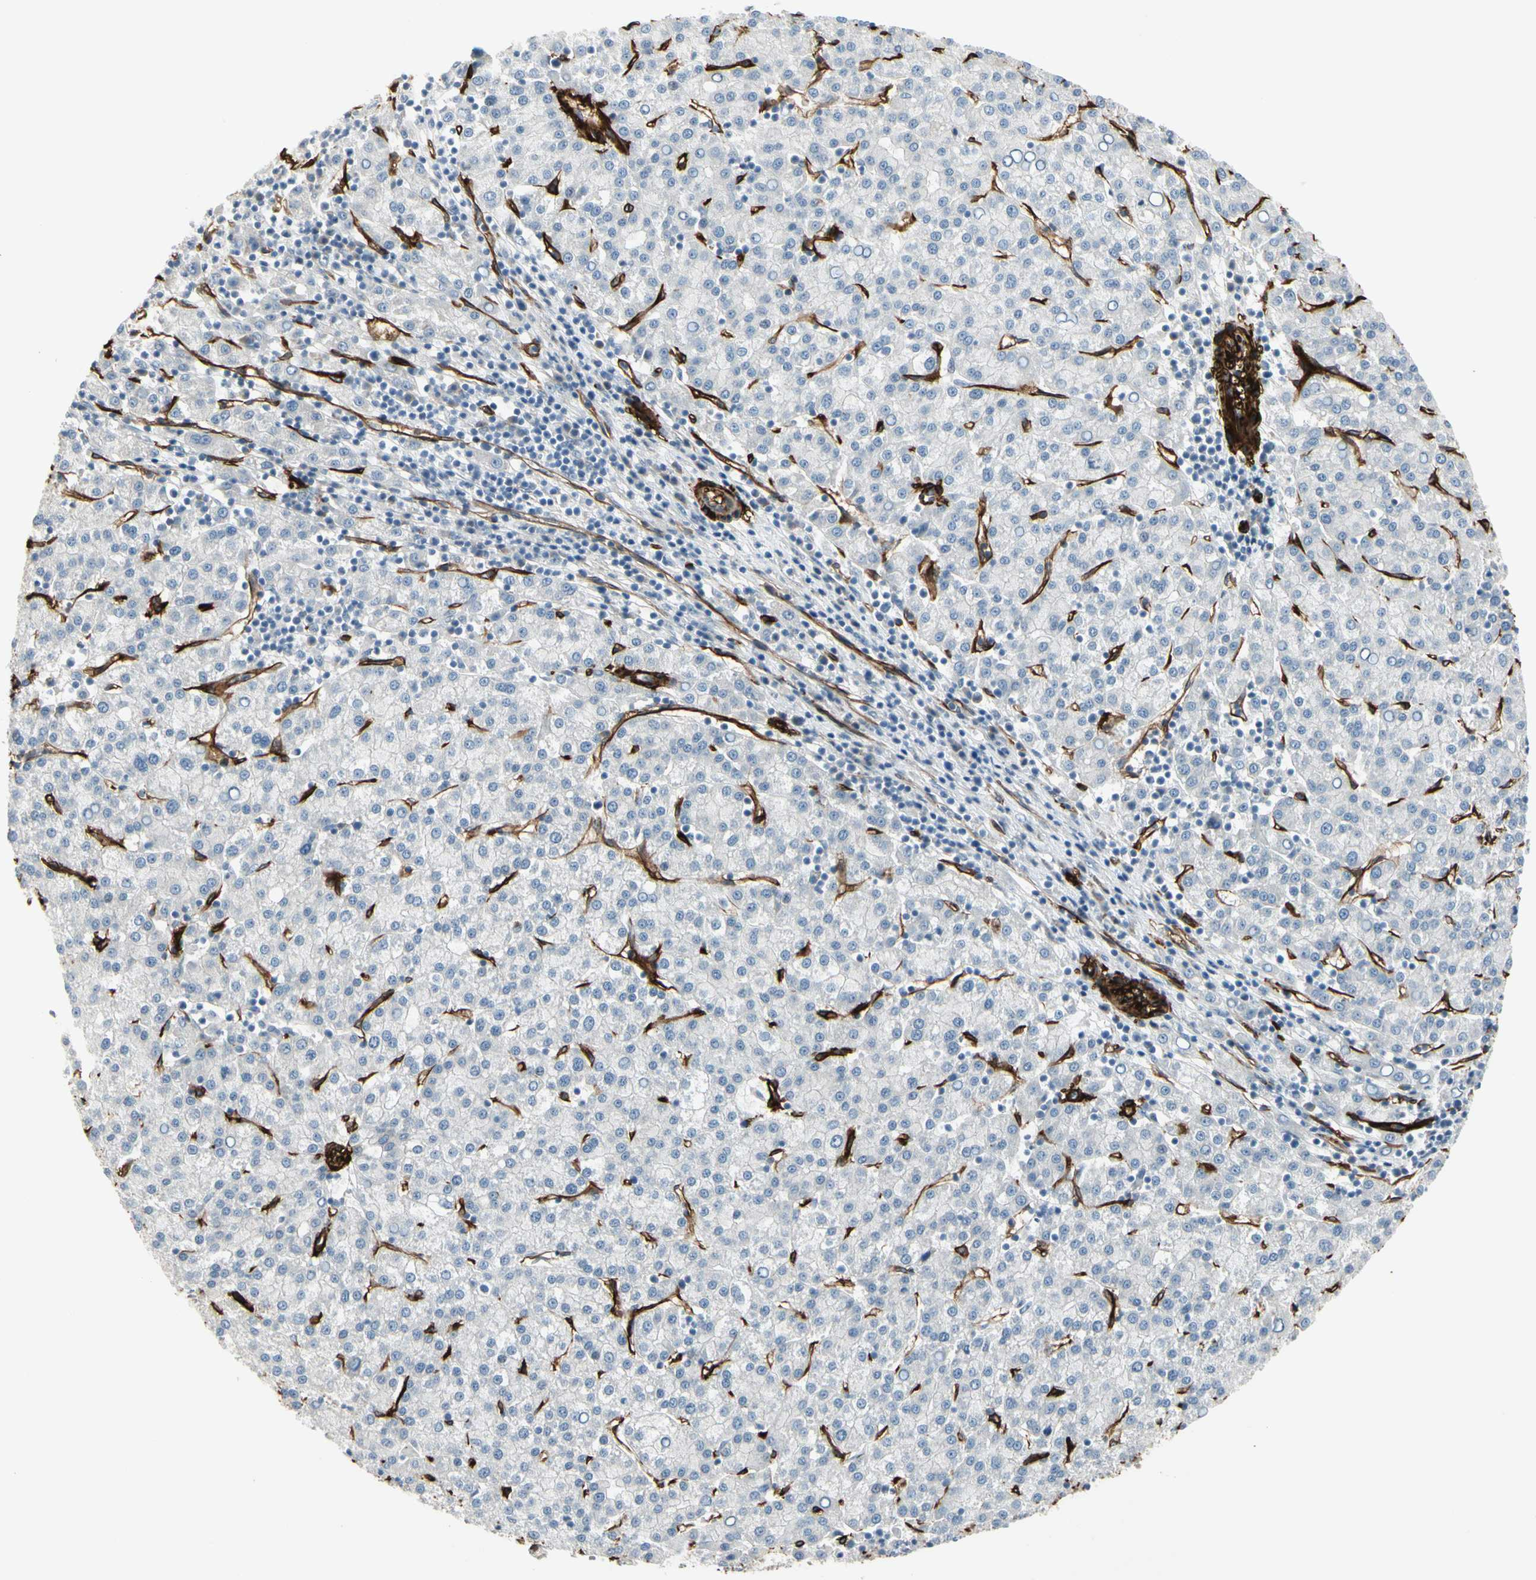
{"staining": {"intensity": "negative", "quantity": "none", "location": "none"}, "tissue": "liver cancer", "cell_type": "Tumor cells", "image_type": "cancer", "snomed": [{"axis": "morphology", "description": "Carcinoma, Hepatocellular, NOS"}, {"axis": "topography", "description": "Liver"}], "caption": "This image is of hepatocellular carcinoma (liver) stained with immunohistochemistry (IHC) to label a protein in brown with the nuclei are counter-stained blue. There is no staining in tumor cells.", "gene": "MCAM", "patient": {"sex": "female", "age": 58}}